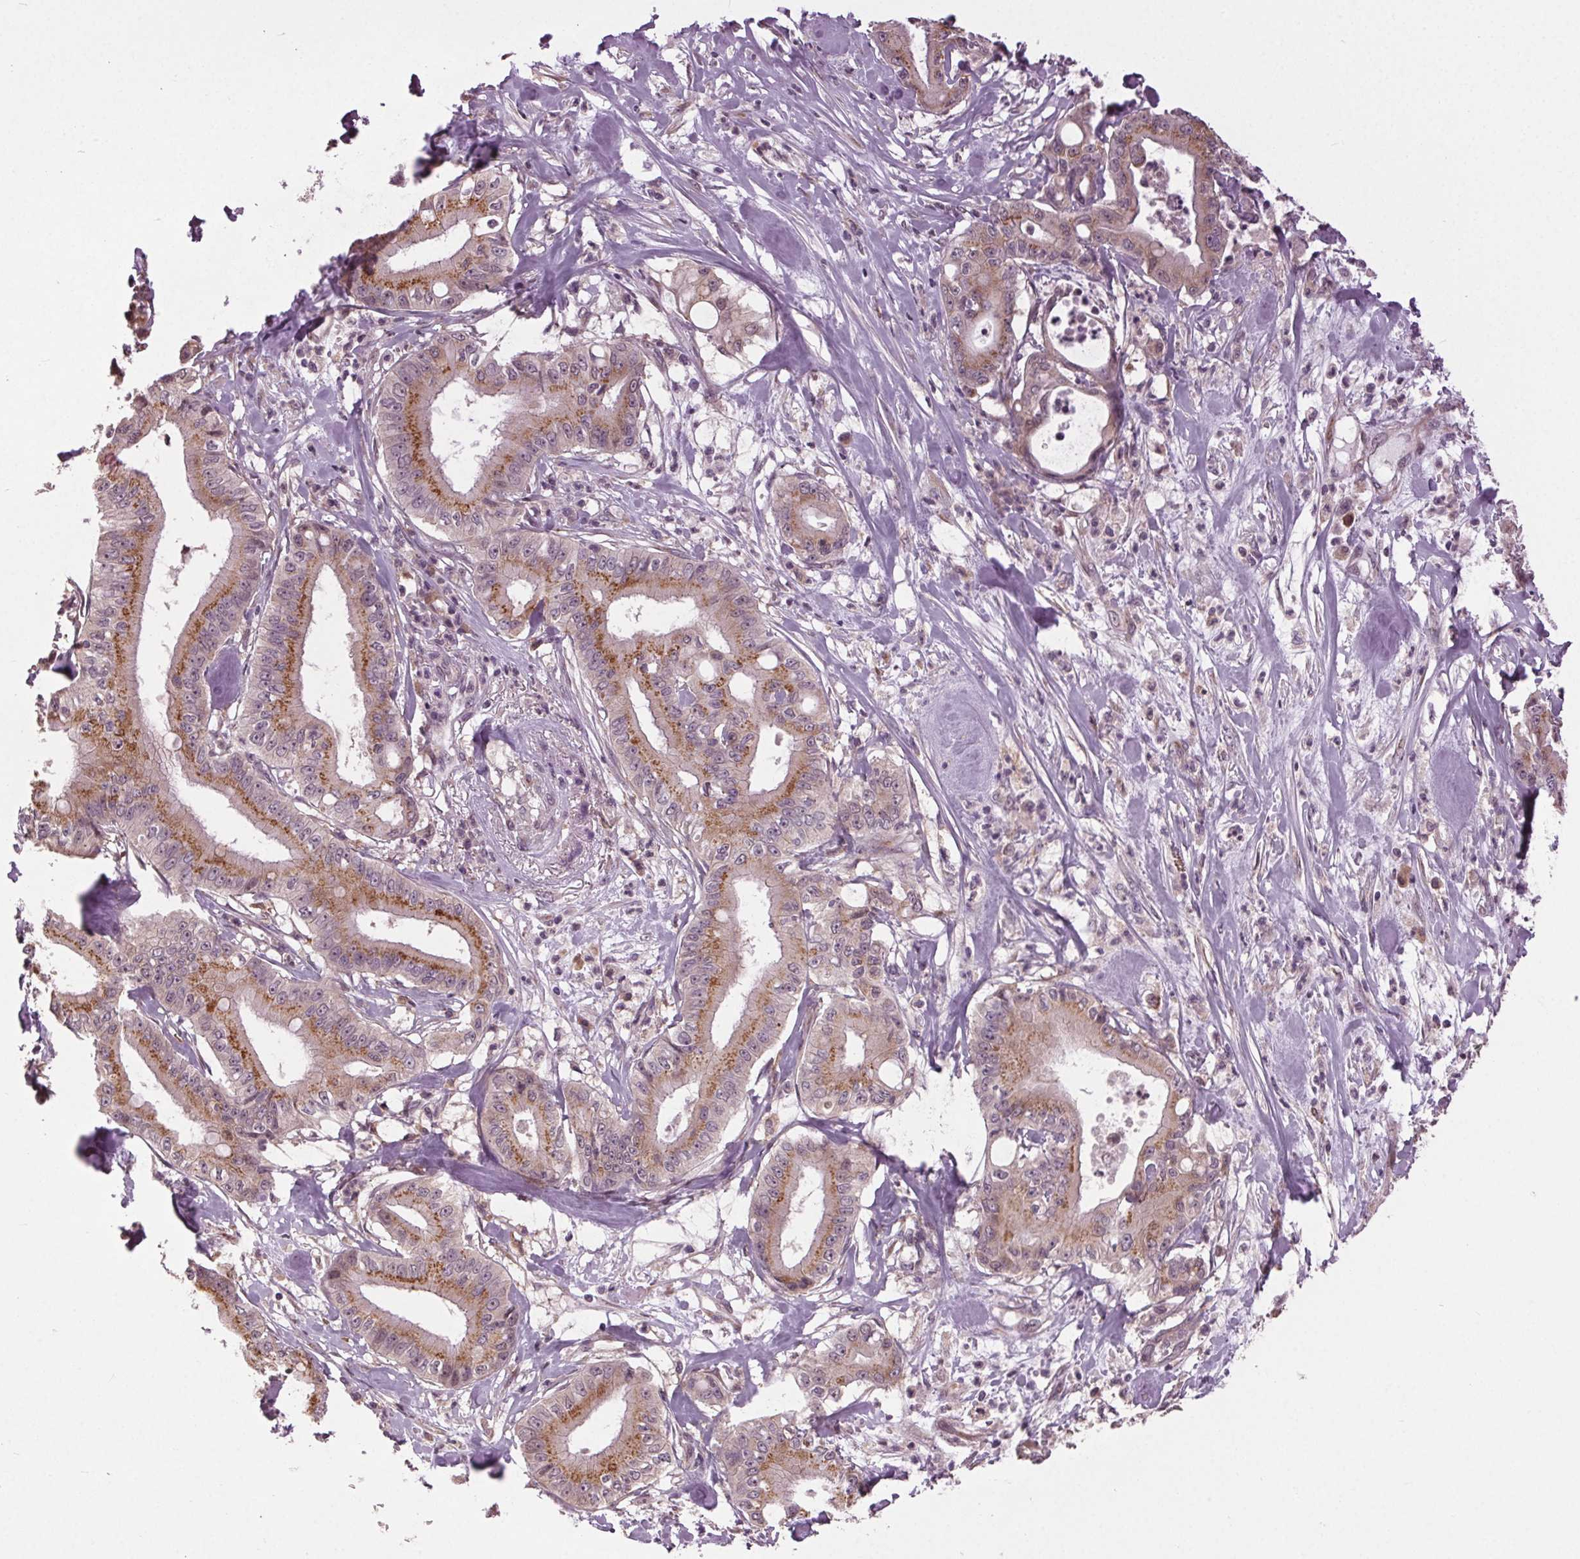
{"staining": {"intensity": "moderate", "quantity": ">75%", "location": "cytoplasmic/membranous"}, "tissue": "pancreatic cancer", "cell_type": "Tumor cells", "image_type": "cancer", "snomed": [{"axis": "morphology", "description": "Adenocarcinoma, NOS"}, {"axis": "topography", "description": "Pancreas"}], "caption": "A brown stain shows moderate cytoplasmic/membranous positivity of a protein in adenocarcinoma (pancreatic) tumor cells.", "gene": "BSDC1", "patient": {"sex": "male", "age": 71}}